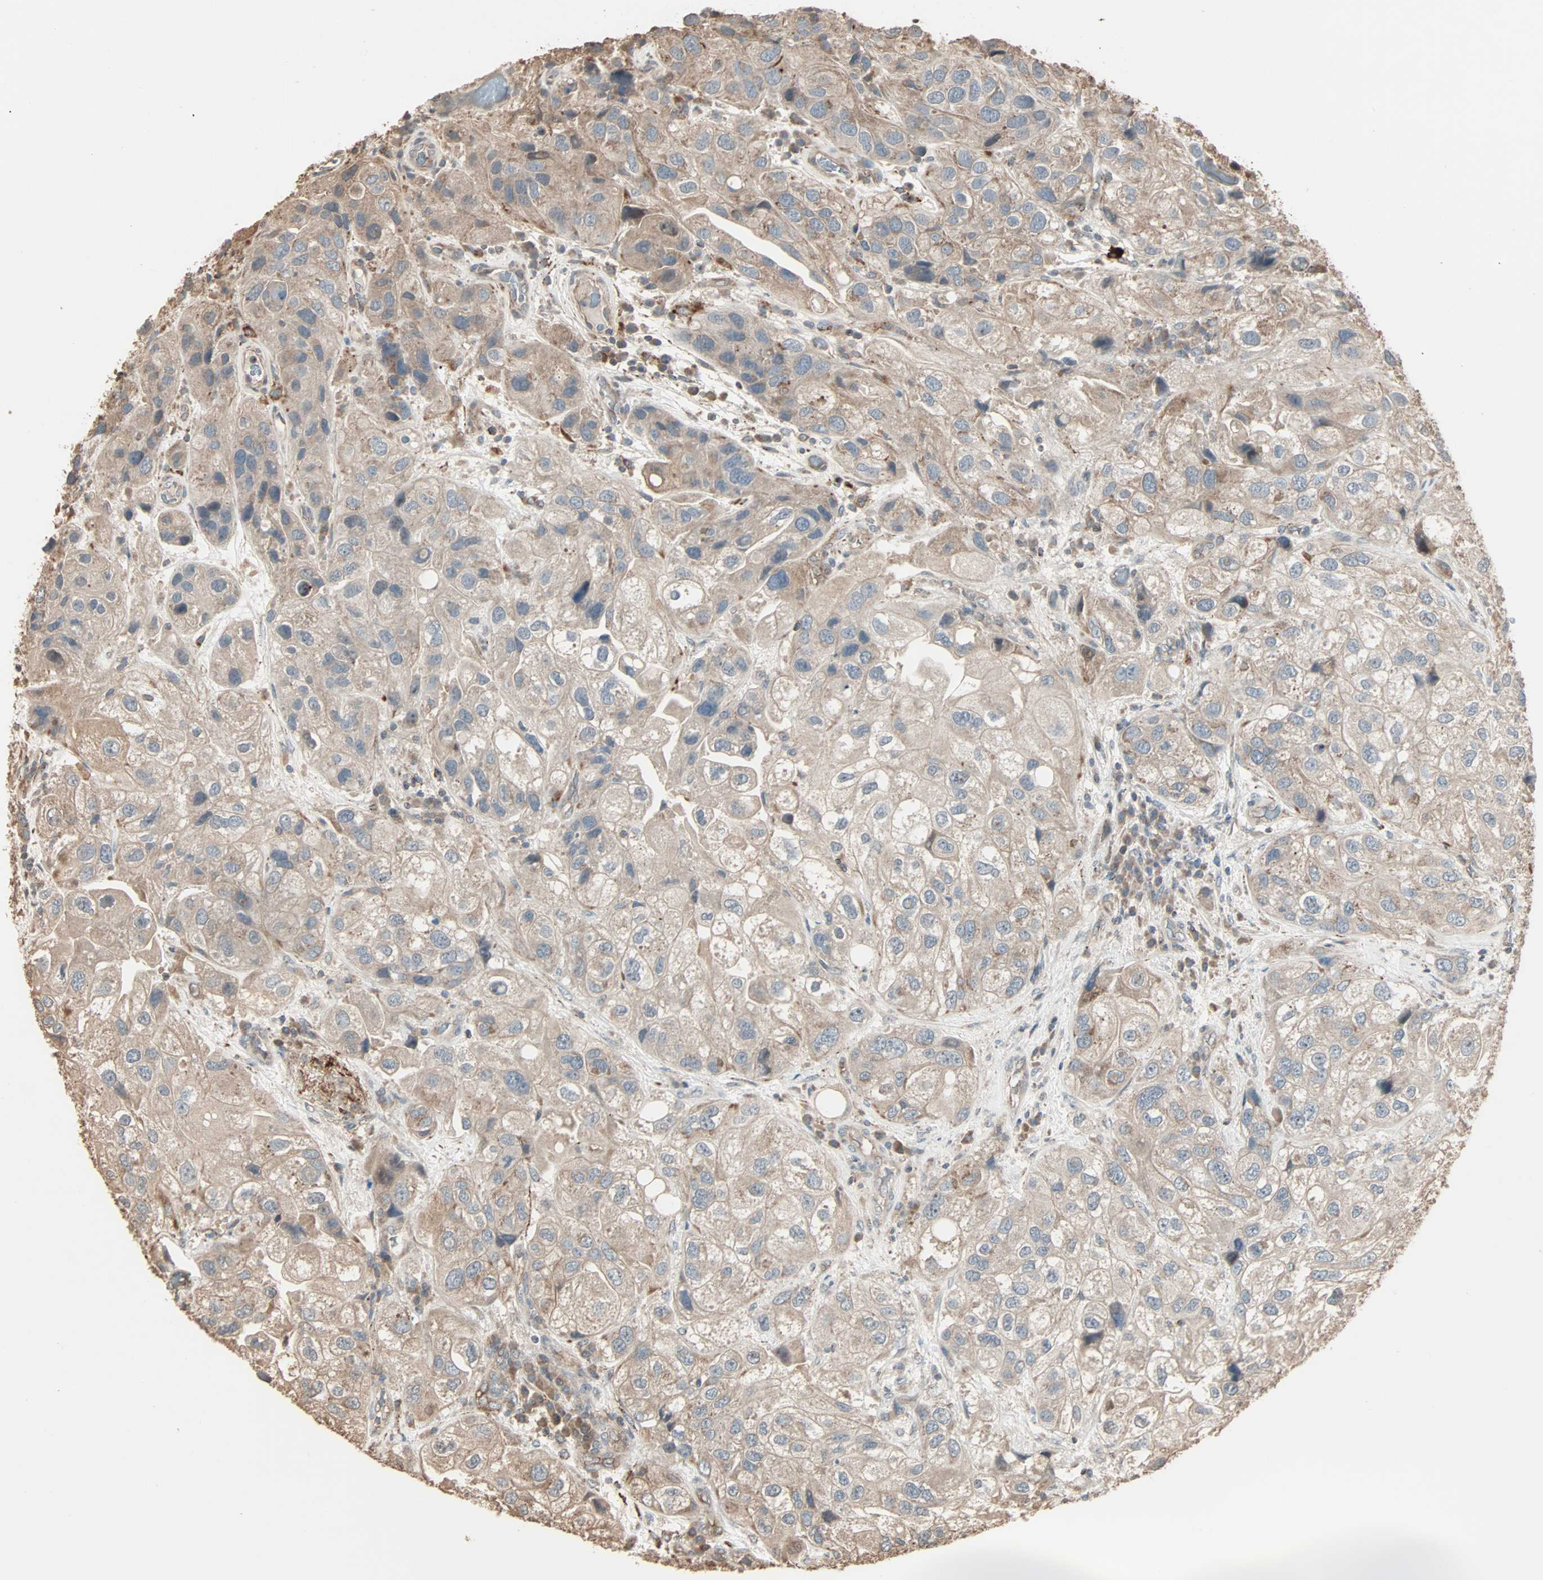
{"staining": {"intensity": "moderate", "quantity": ">75%", "location": "cytoplasmic/membranous"}, "tissue": "urothelial cancer", "cell_type": "Tumor cells", "image_type": "cancer", "snomed": [{"axis": "morphology", "description": "Urothelial carcinoma, High grade"}, {"axis": "topography", "description": "Urinary bladder"}], "caption": "Urothelial carcinoma (high-grade) tissue demonstrates moderate cytoplasmic/membranous expression in approximately >75% of tumor cells", "gene": "CALCRL", "patient": {"sex": "female", "age": 64}}